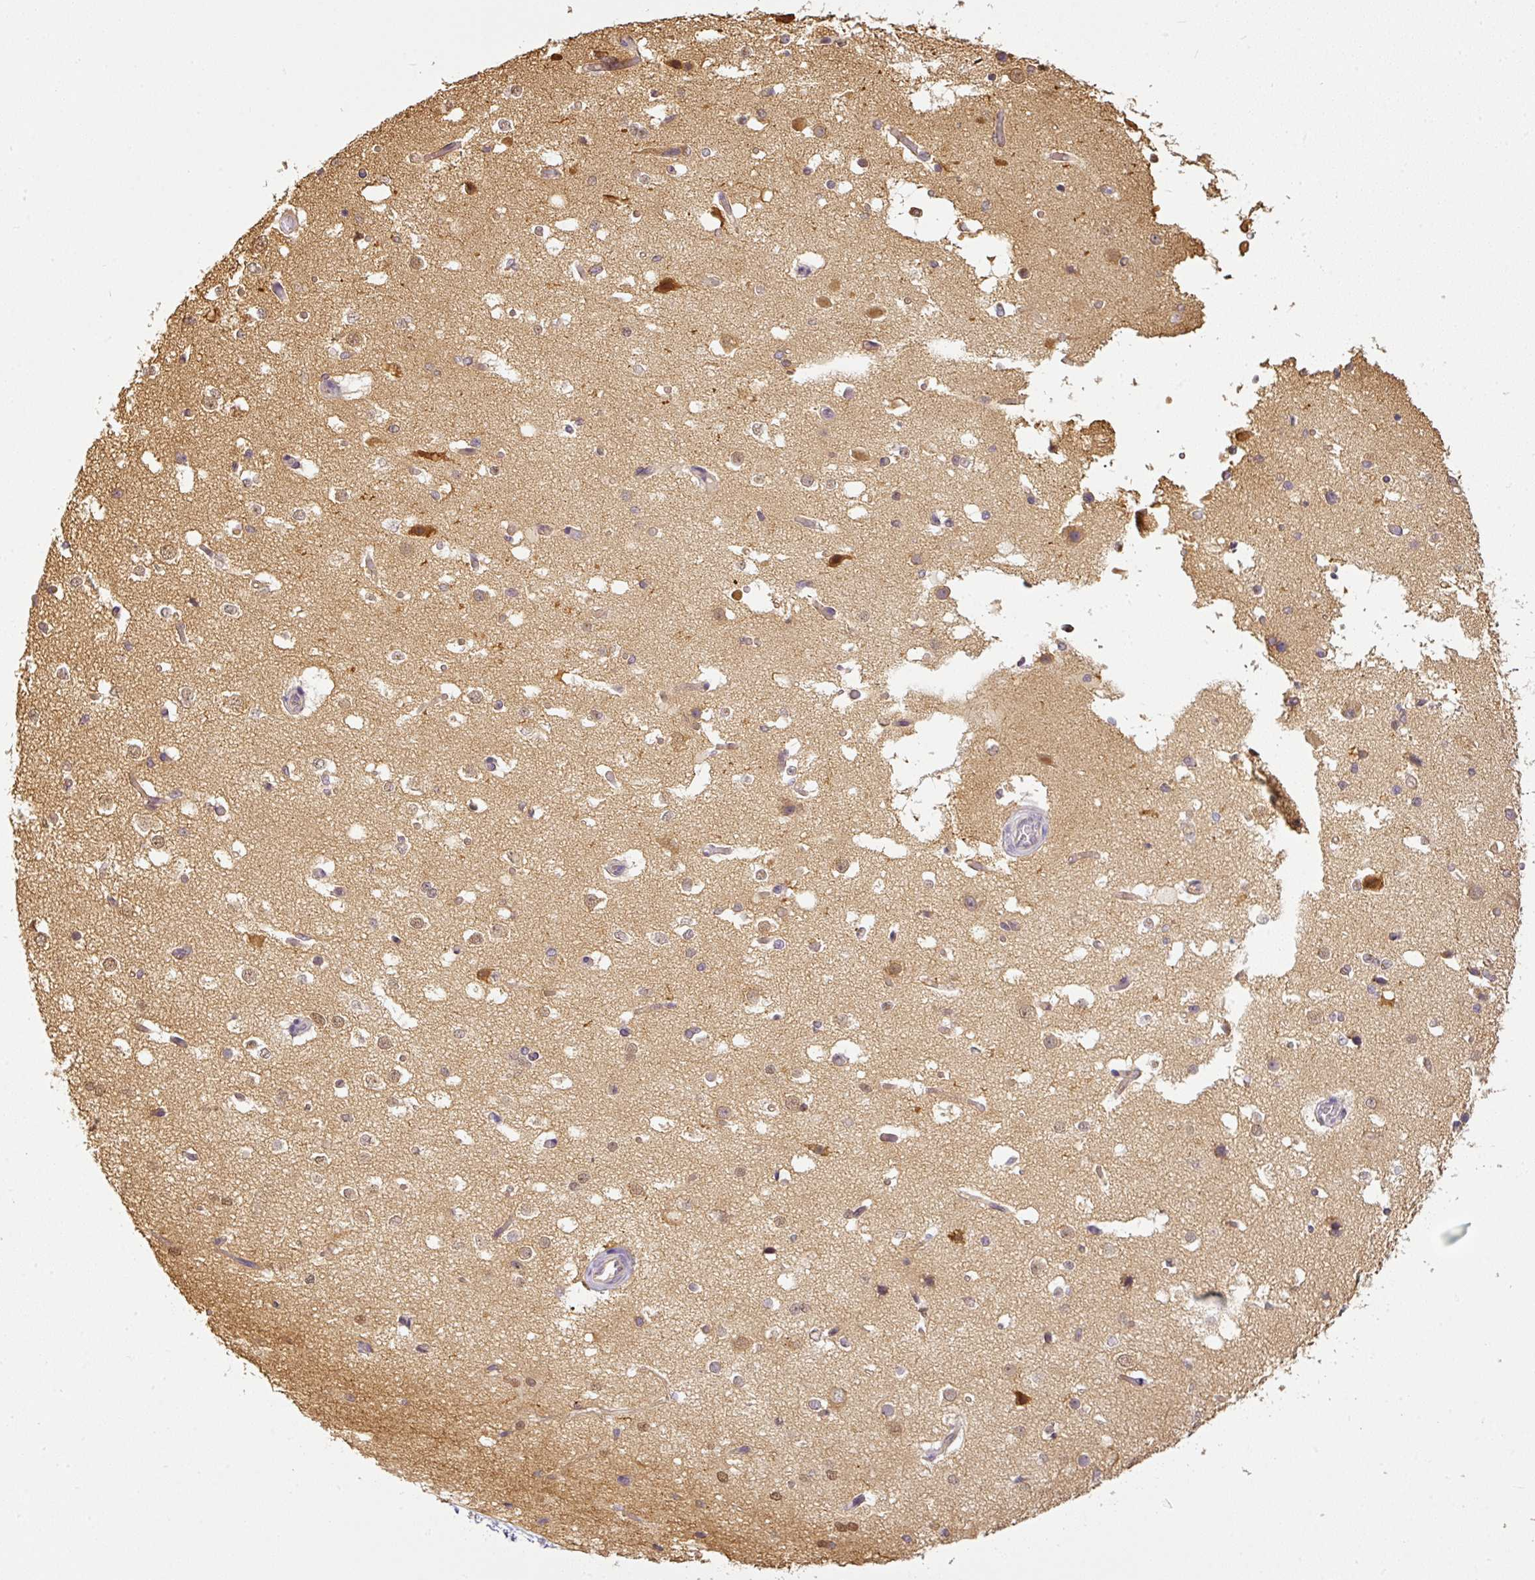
{"staining": {"intensity": "negative", "quantity": "none", "location": "none"}, "tissue": "cerebral cortex", "cell_type": "Endothelial cells", "image_type": "normal", "snomed": [{"axis": "morphology", "description": "Normal tissue, NOS"}, {"axis": "morphology", "description": "Inflammation, NOS"}, {"axis": "topography", "description": "Cerebral cortex"}], "caption": "Photomicrograph shows no significant protein positivity in endothelial cells of normal cerebral cortex. The staining is performed using DAB (3,3'-diaminobenzidine) brown chromogen with nuclei counter-stained in using hematoxylin.", "gene": "ANKRD18A", "patient": {"sex": "male", "age": 6}}